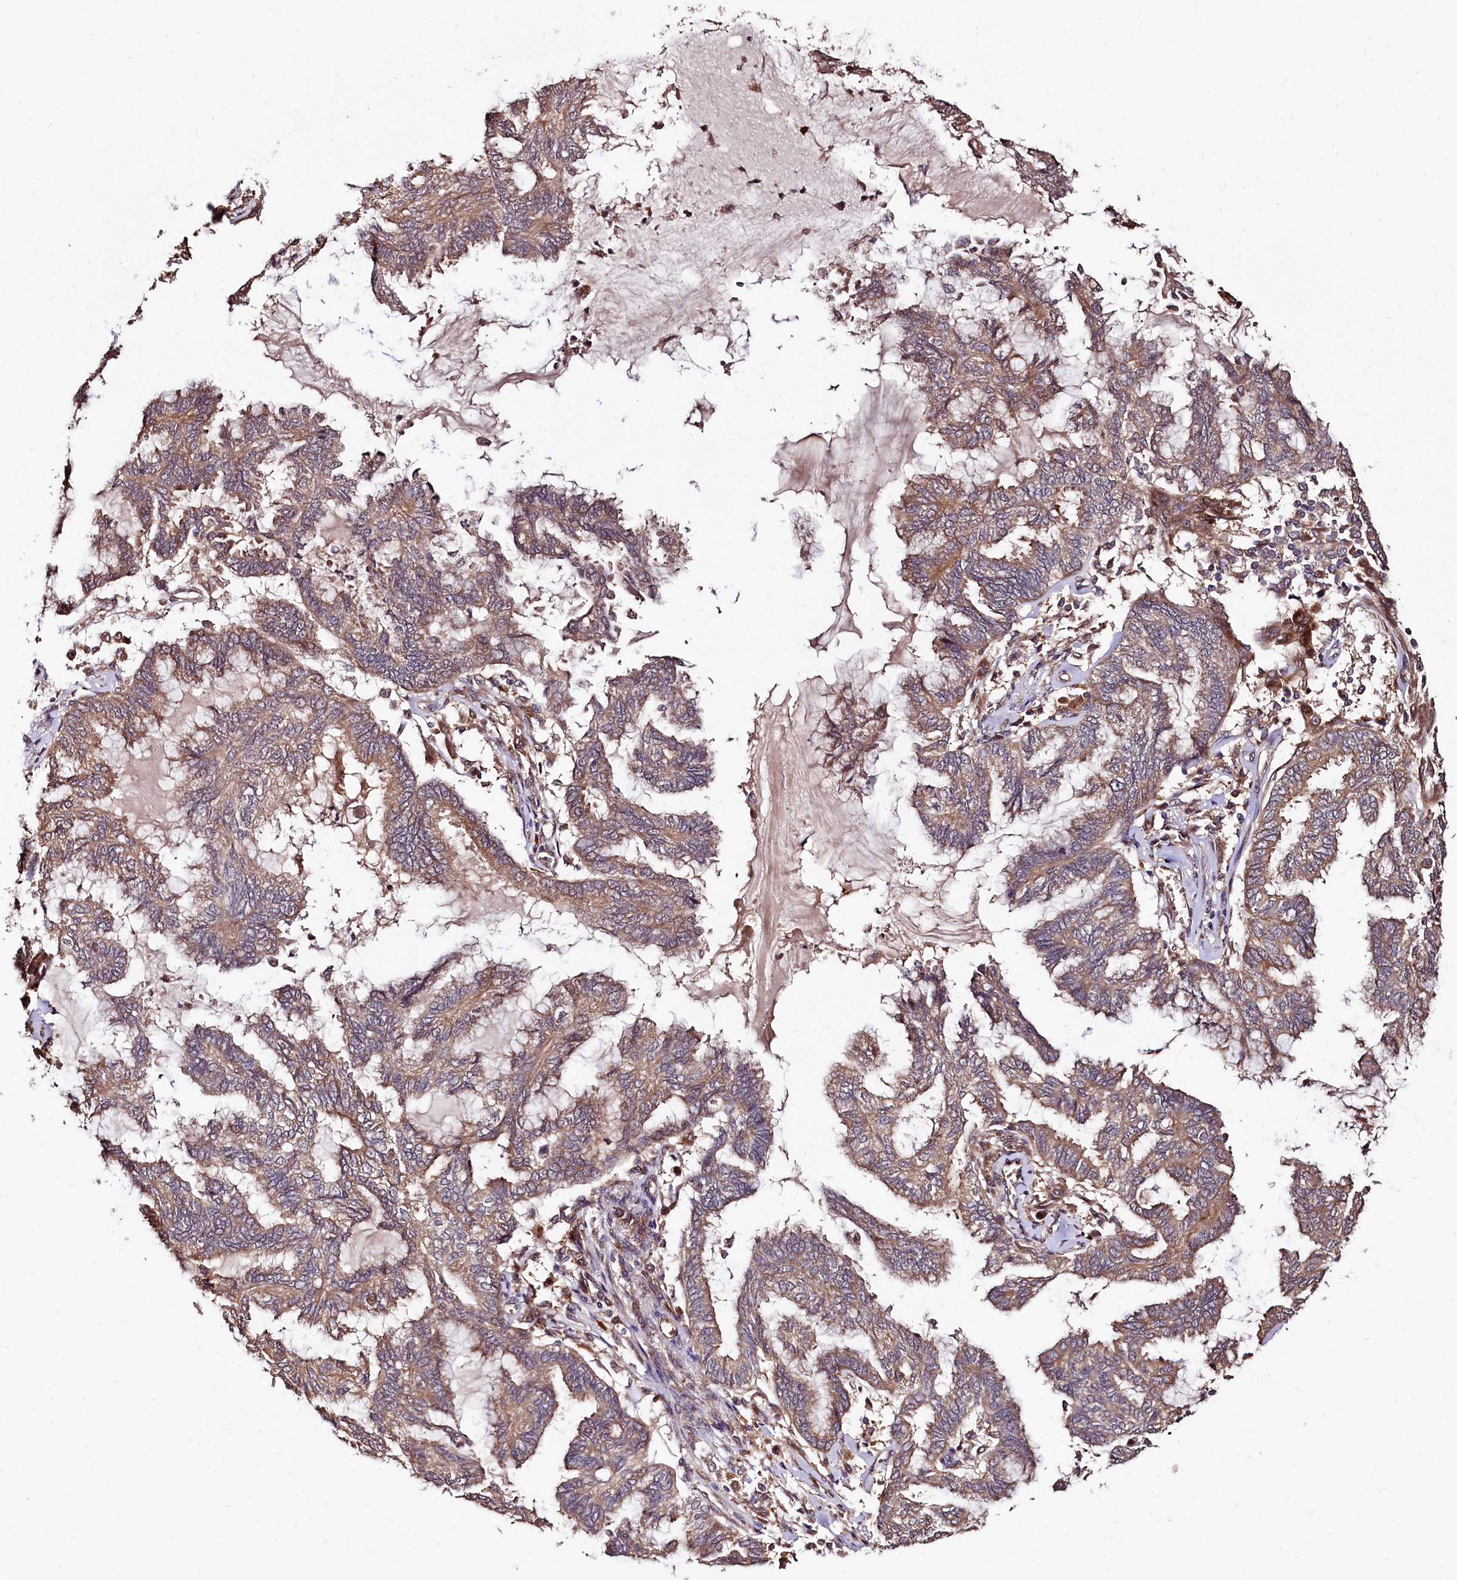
{"staining": {"intensity": "moderate", "quantity": ">75%", "location": "cytoplasmic/membranous"}, "tissue": "endometrial cancer", "cell_type": "Tumor cells", "image_type": "cancer", "snomed": [{"axis": "morphology", "description": "Adenocarcinoma, NOS"}, {"axis": "topography", "description": "Endometrium"}], "caption": "A histopathology image of adenocarcinoma (endometrial) stained for a protein displays moderate cytoplasmic/membranous brown staining in tumor cells.", "gene": "TBCEL", "patient": {"sex": "female", "age": 86}}